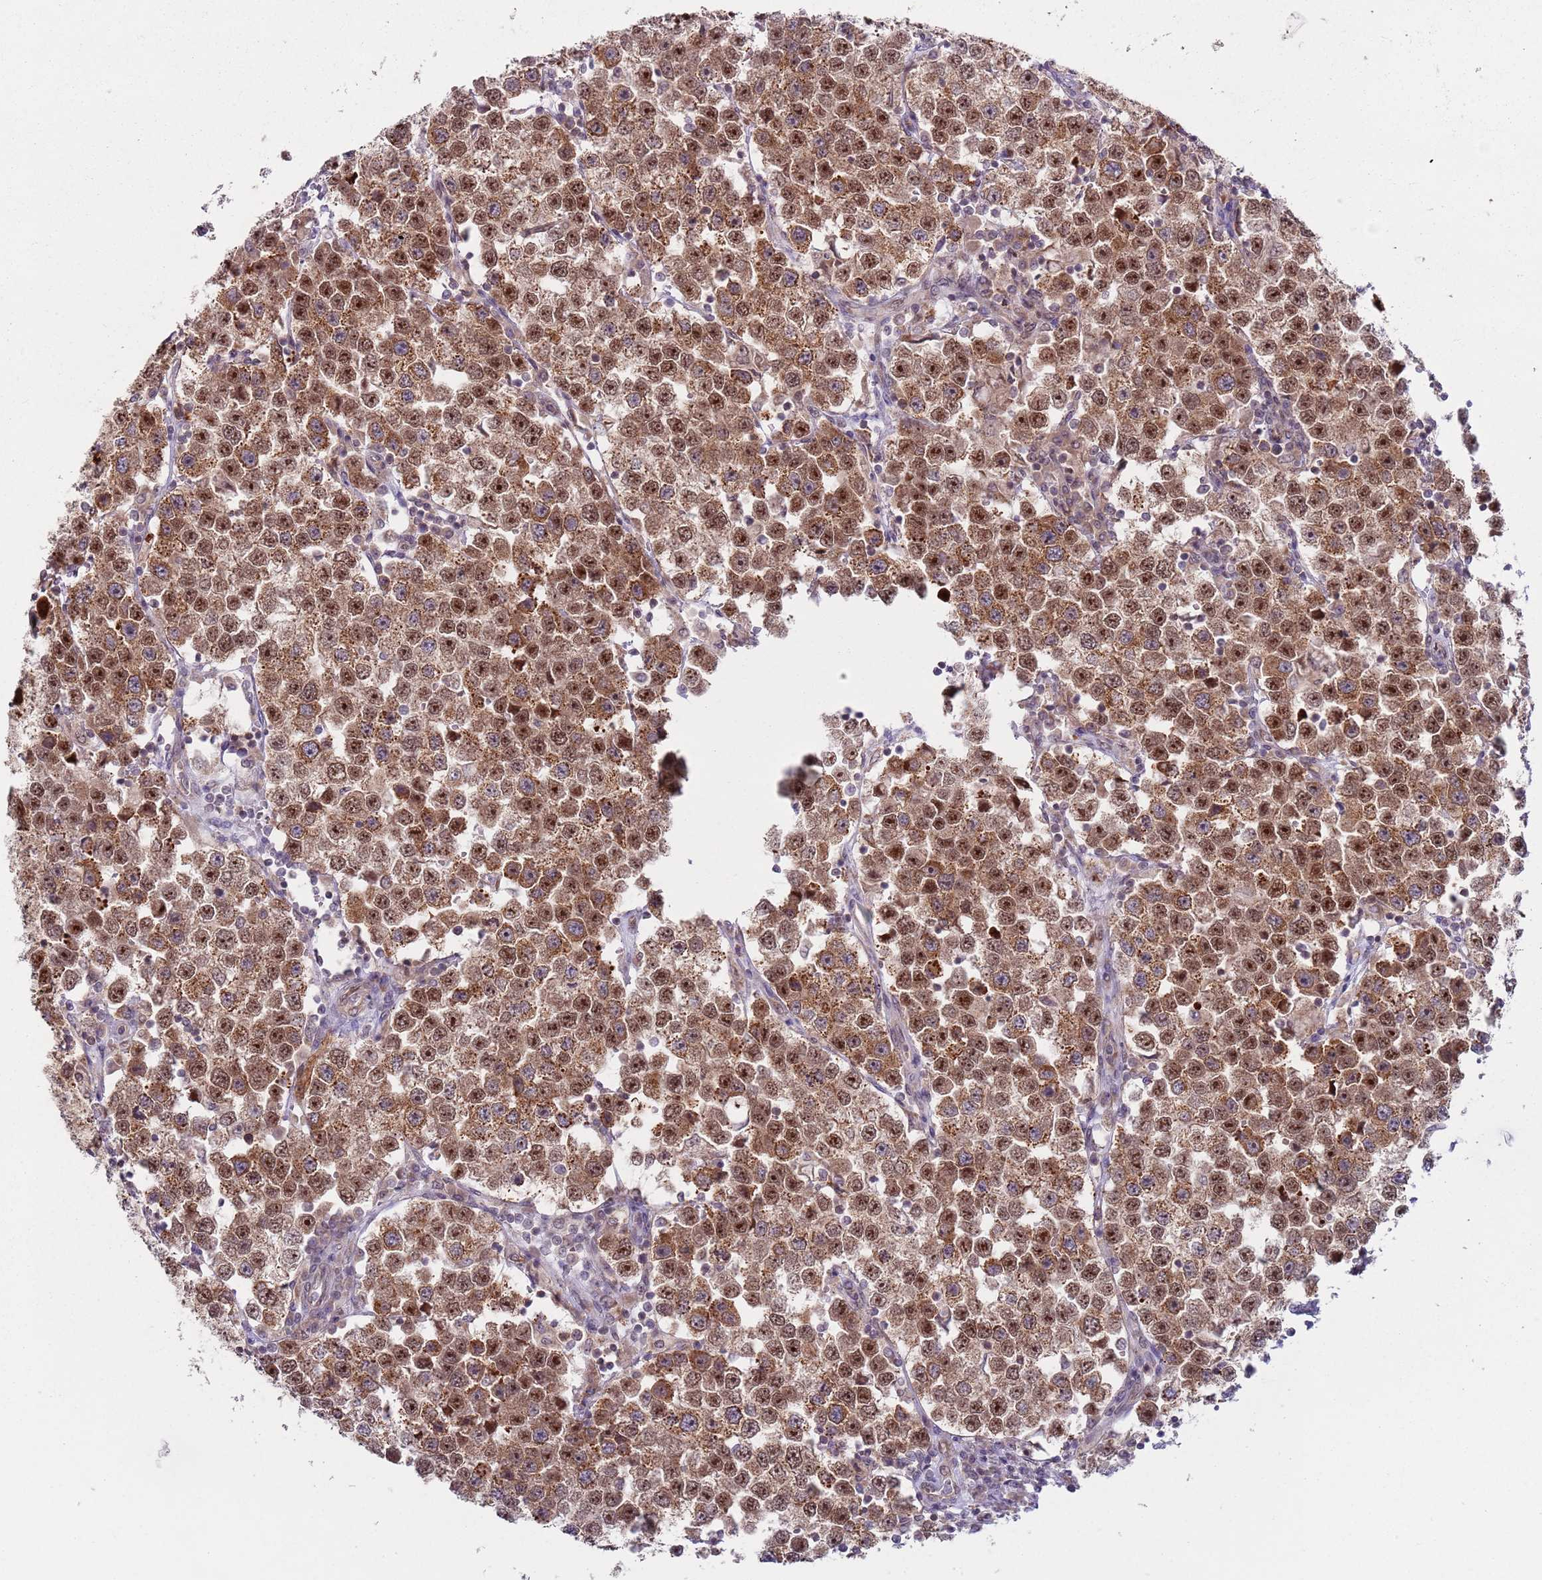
{"staining": {"intensity": "strong", "quantity": ">75%", "location": "cytoplasmic/membranous,nuclear"}, "tissue": "testis cancer", "cell_type": "Tumor cells", "image_type": "cancer", "snomed": [{"axis": "morphology", "description": "Seminoma, NOS"}, {"axis": "topography", "description": "Testis"}], "caption": "Testis cancer stained with a protein marker reveals strong staining in tumor cells.", "gene": "SLC25A32", "patient": {"sex": "male", "age": 37}}